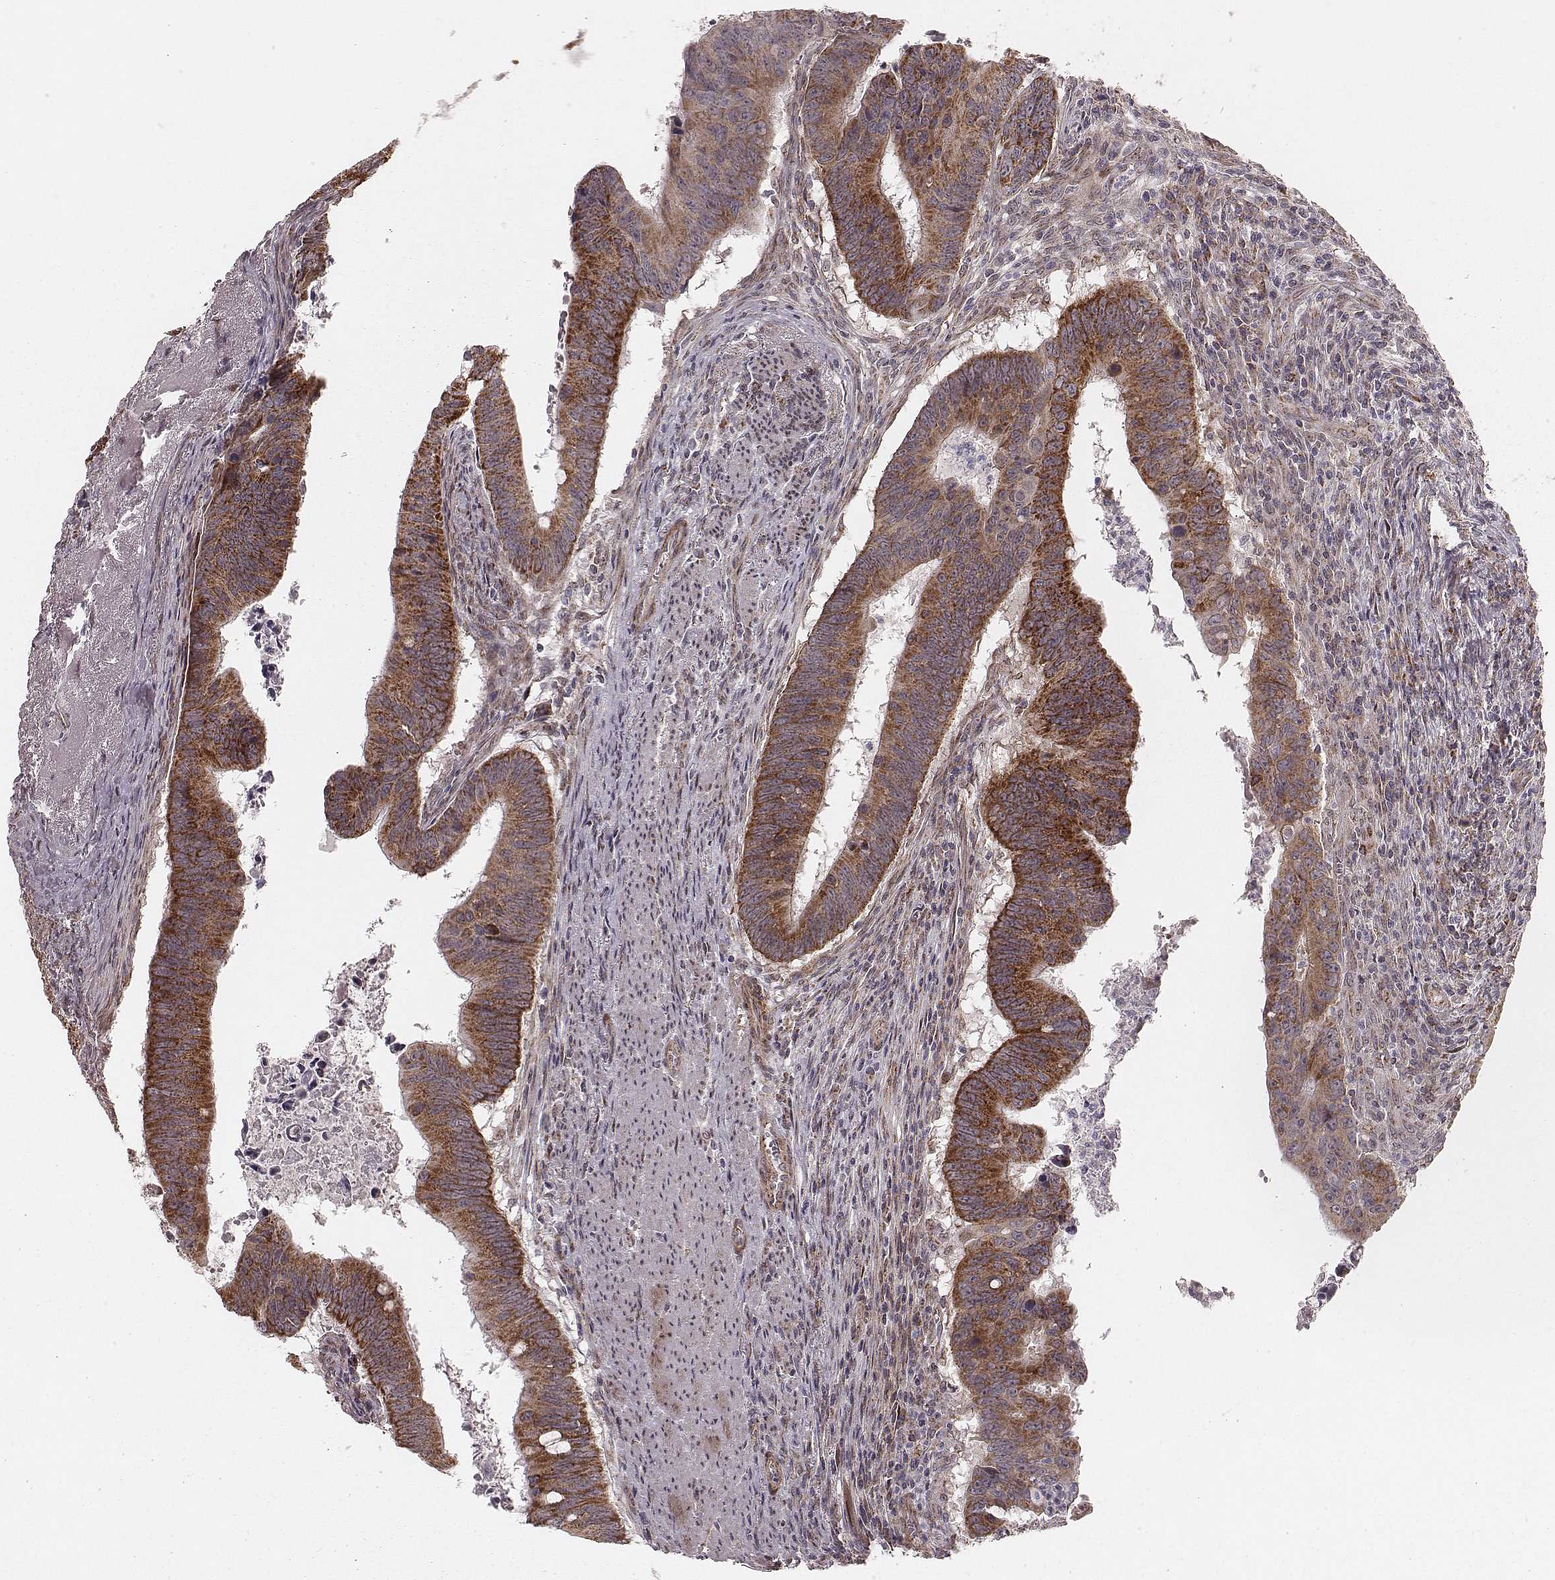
{"staining": {"intensity": "moderate", "quantity": ">75%", "location": "cytoplasmic/membranous"}, "tissue": "colorectal cancer", "cell_type": "Tumor cells", "image_type": "cancer", "snomed": [{"axis": "morphology", "description": "Adenocarcinoma, NOS"}, {"axis": "topography", "description": "Colon"}], "caption": "Immunohistochemical staining of colorectal cancer reveals medium levels of moderate cytoplasmic/membranous protein staining in approximately >75% of tumor cells. The protein of interest is shown in brown color, while the nuclei are stained blue.", "gene": "NDUFA7", "patient": {"sex": "female", "age": 87}}